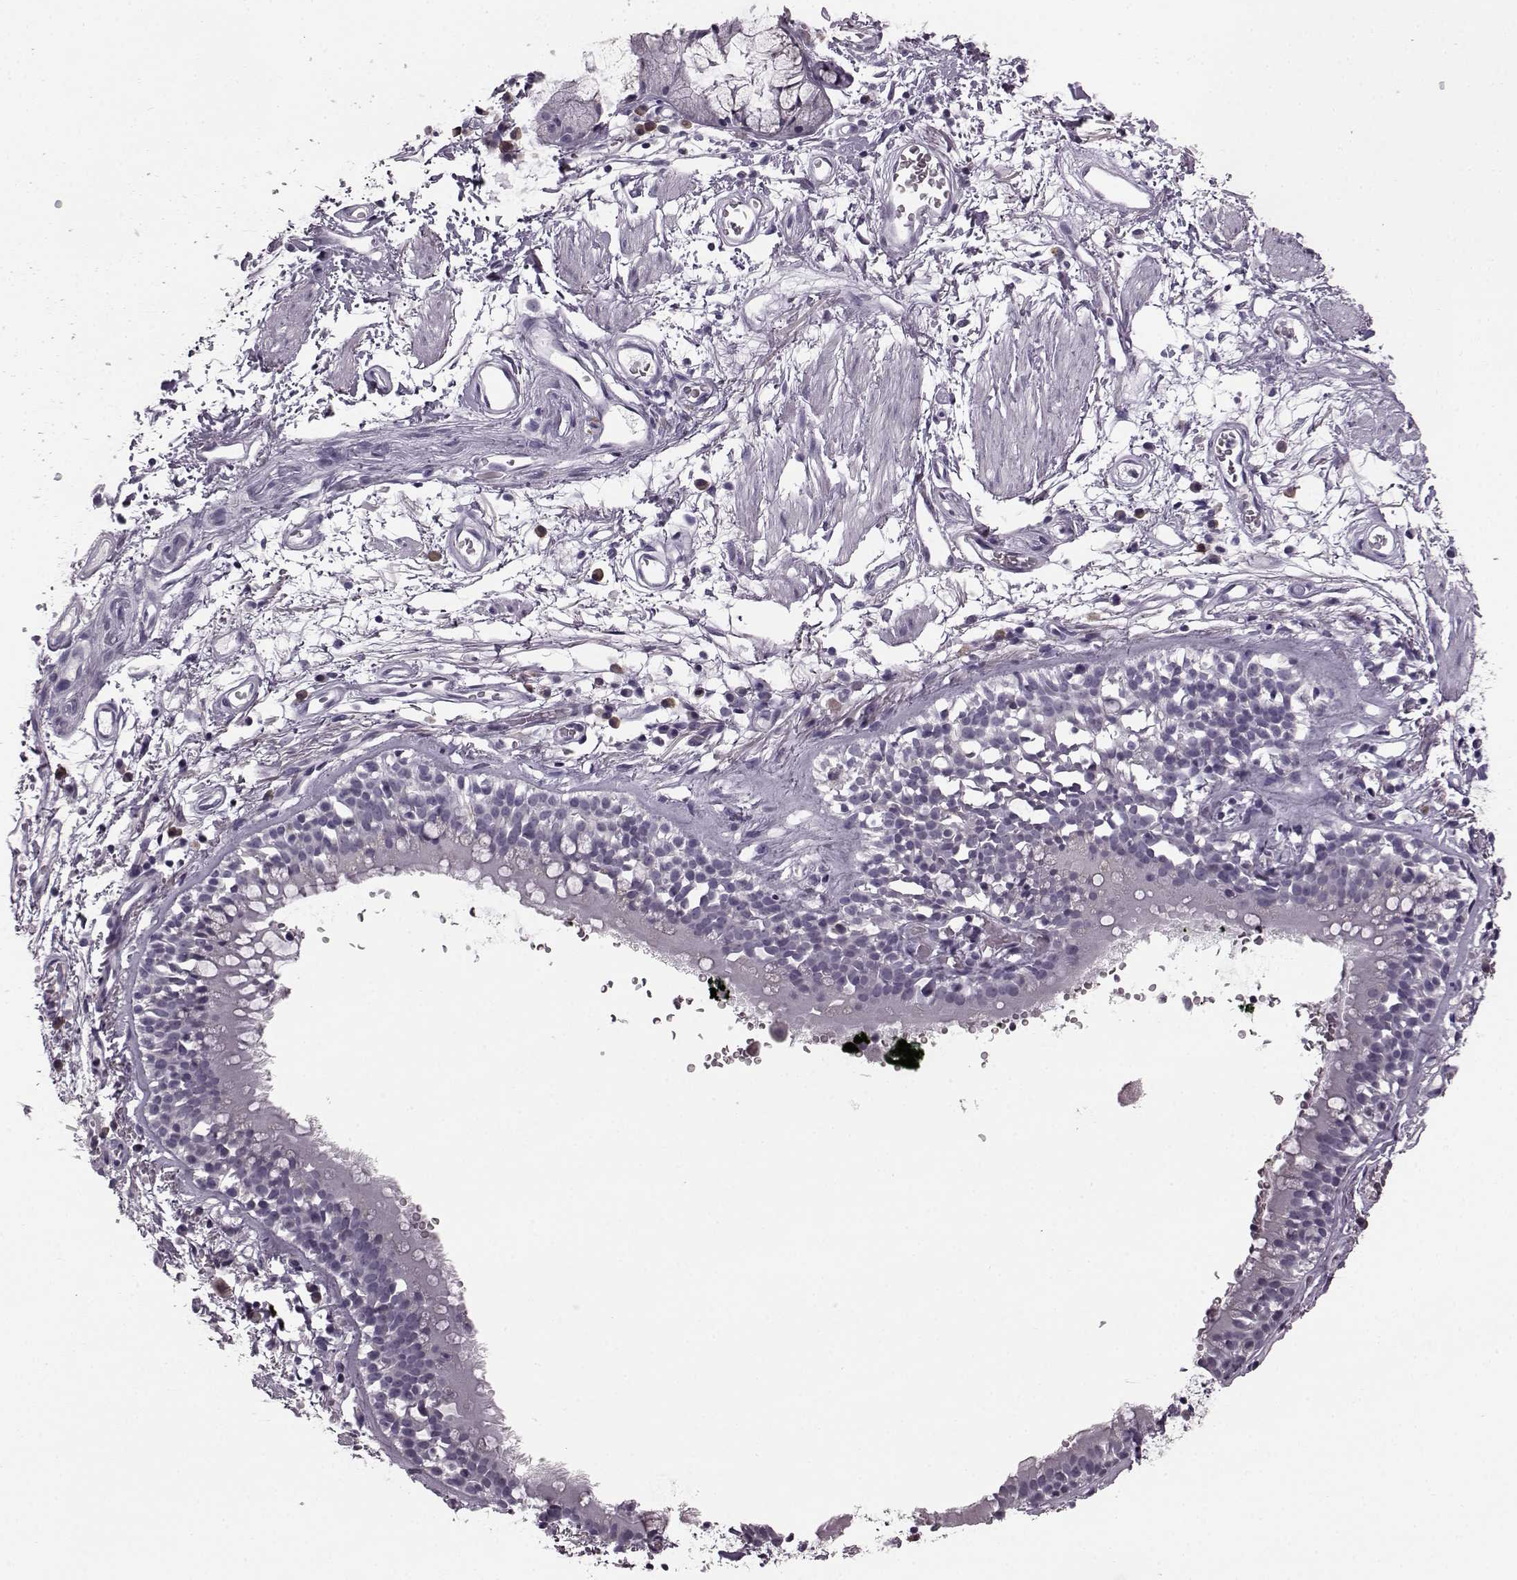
{"staining": {"intensity": "negative", "quantity": "none", "location": "none"}, "tissue": "adipose tissue", "cell_type": "Adipocytes", "image_type": "normal", "snomed": [{"axis": "morphology", "description": "Normal tissue, NOS"}, {"axis": "topography", "description": "Cartilage tissue"}, {"axis": "topography", "description": "Bronchus"}], "caption": "An image of adipose tissue stained for a protein shows no brown staining in adipocytes.", "gene": "JSRP1", "patient": {"sex": "male", "age": 58}}